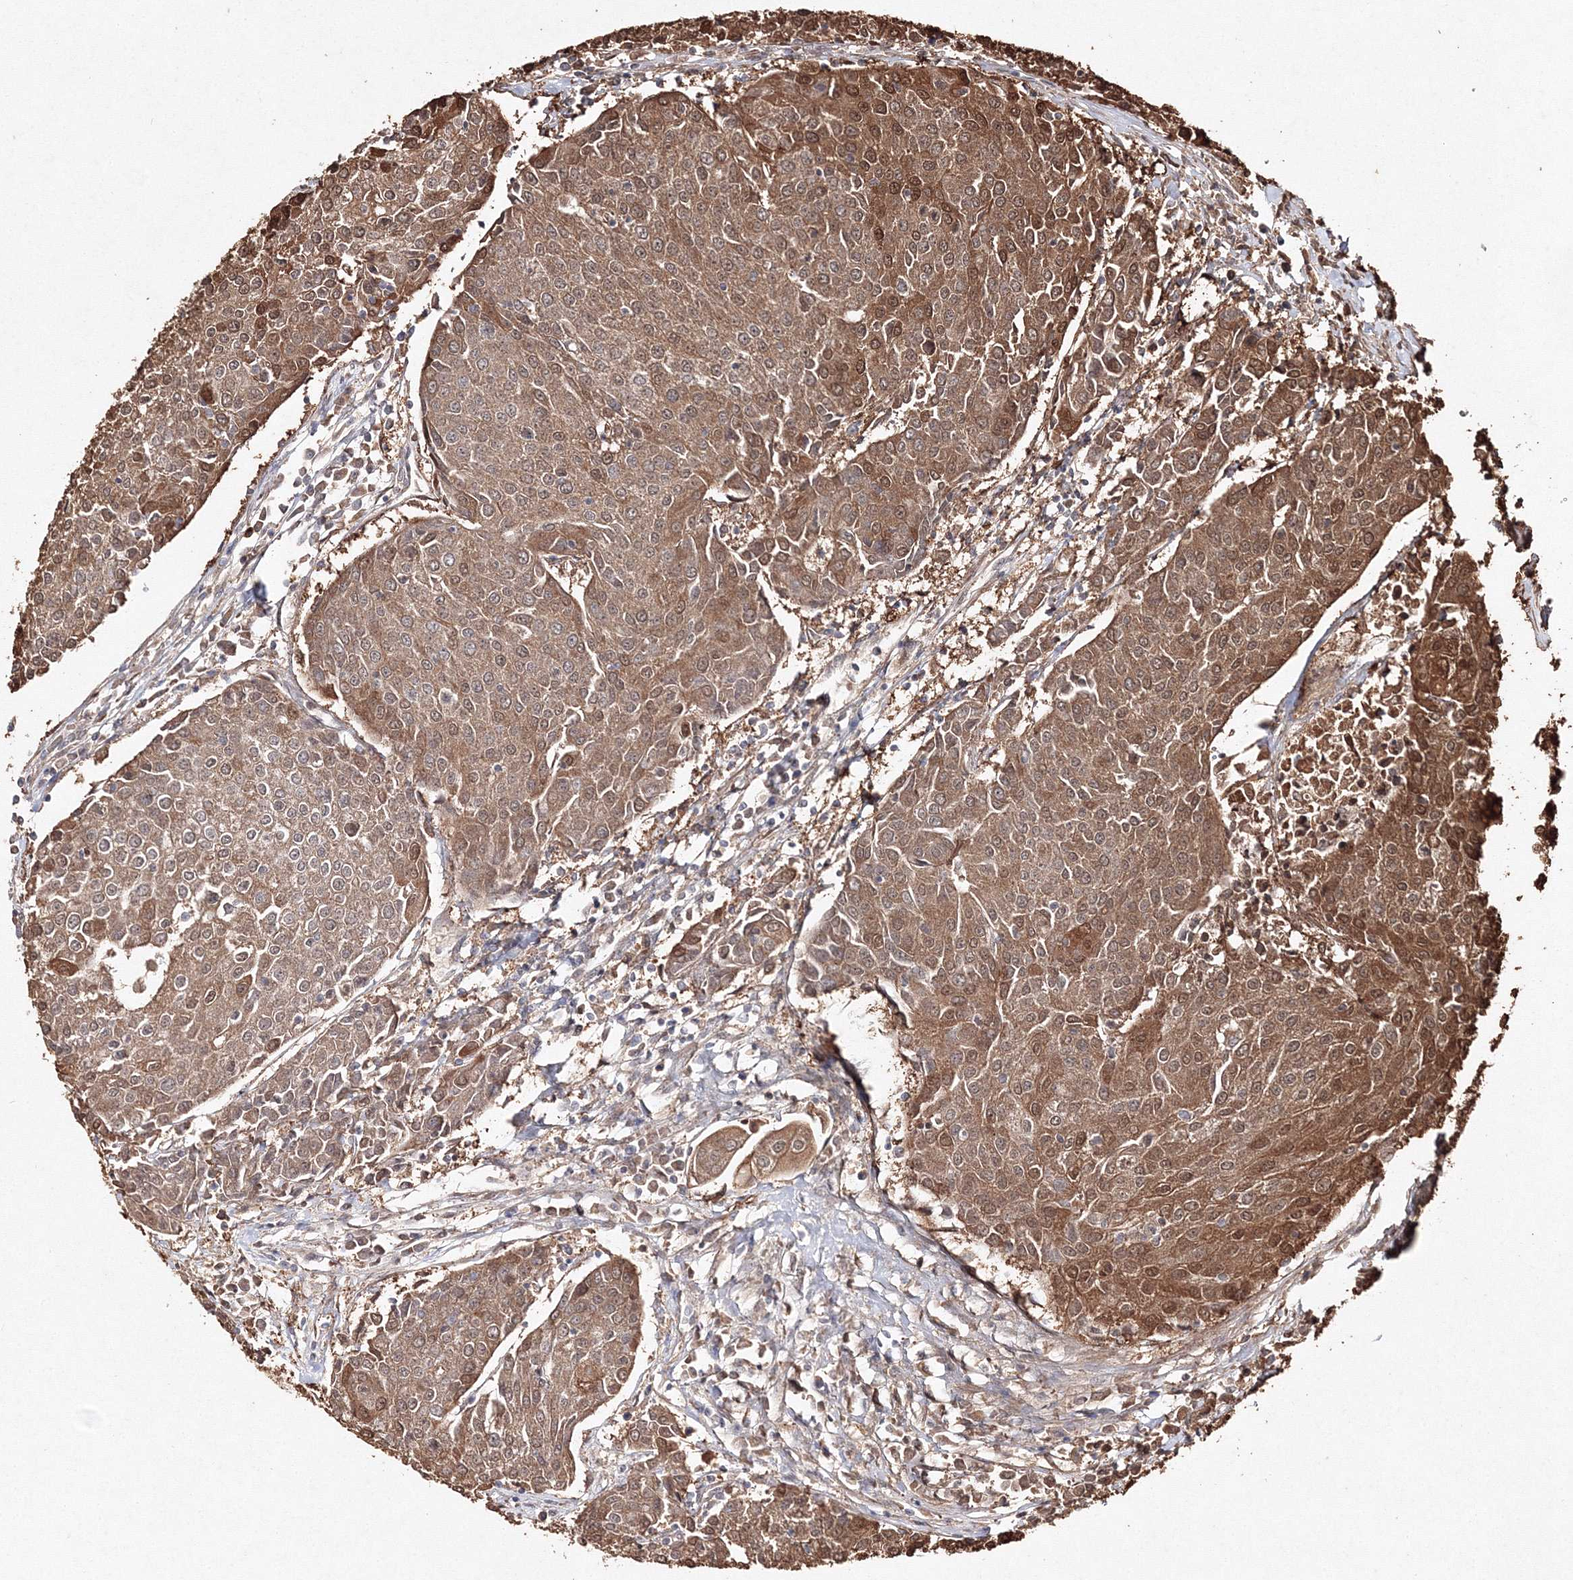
{"staining": {"intensity": "moderate", "quantity": ">75%", "location": "cytoplasmic/membranous,nuclear"}, "tissue": "urothelial cancer", "cell_type": "Tumor cells", "image_type": "cancer", "snomed": [{"axis": "morphology", "description": "Urothelial carcinoma, High grade"}, {"axis": "topography", "description": "Urinary bladder"}], "caption": "Immunohistochemistry photomicrograph of human high-grade urothelial carcinoma stained for a protein (brown), which shows medium levels of moderate cytoplasmic/membranous and nuclear positivity in about >75% of tumor cells.", "gene": "S100A11", "patient": {"sex": "female", "age": 85}}